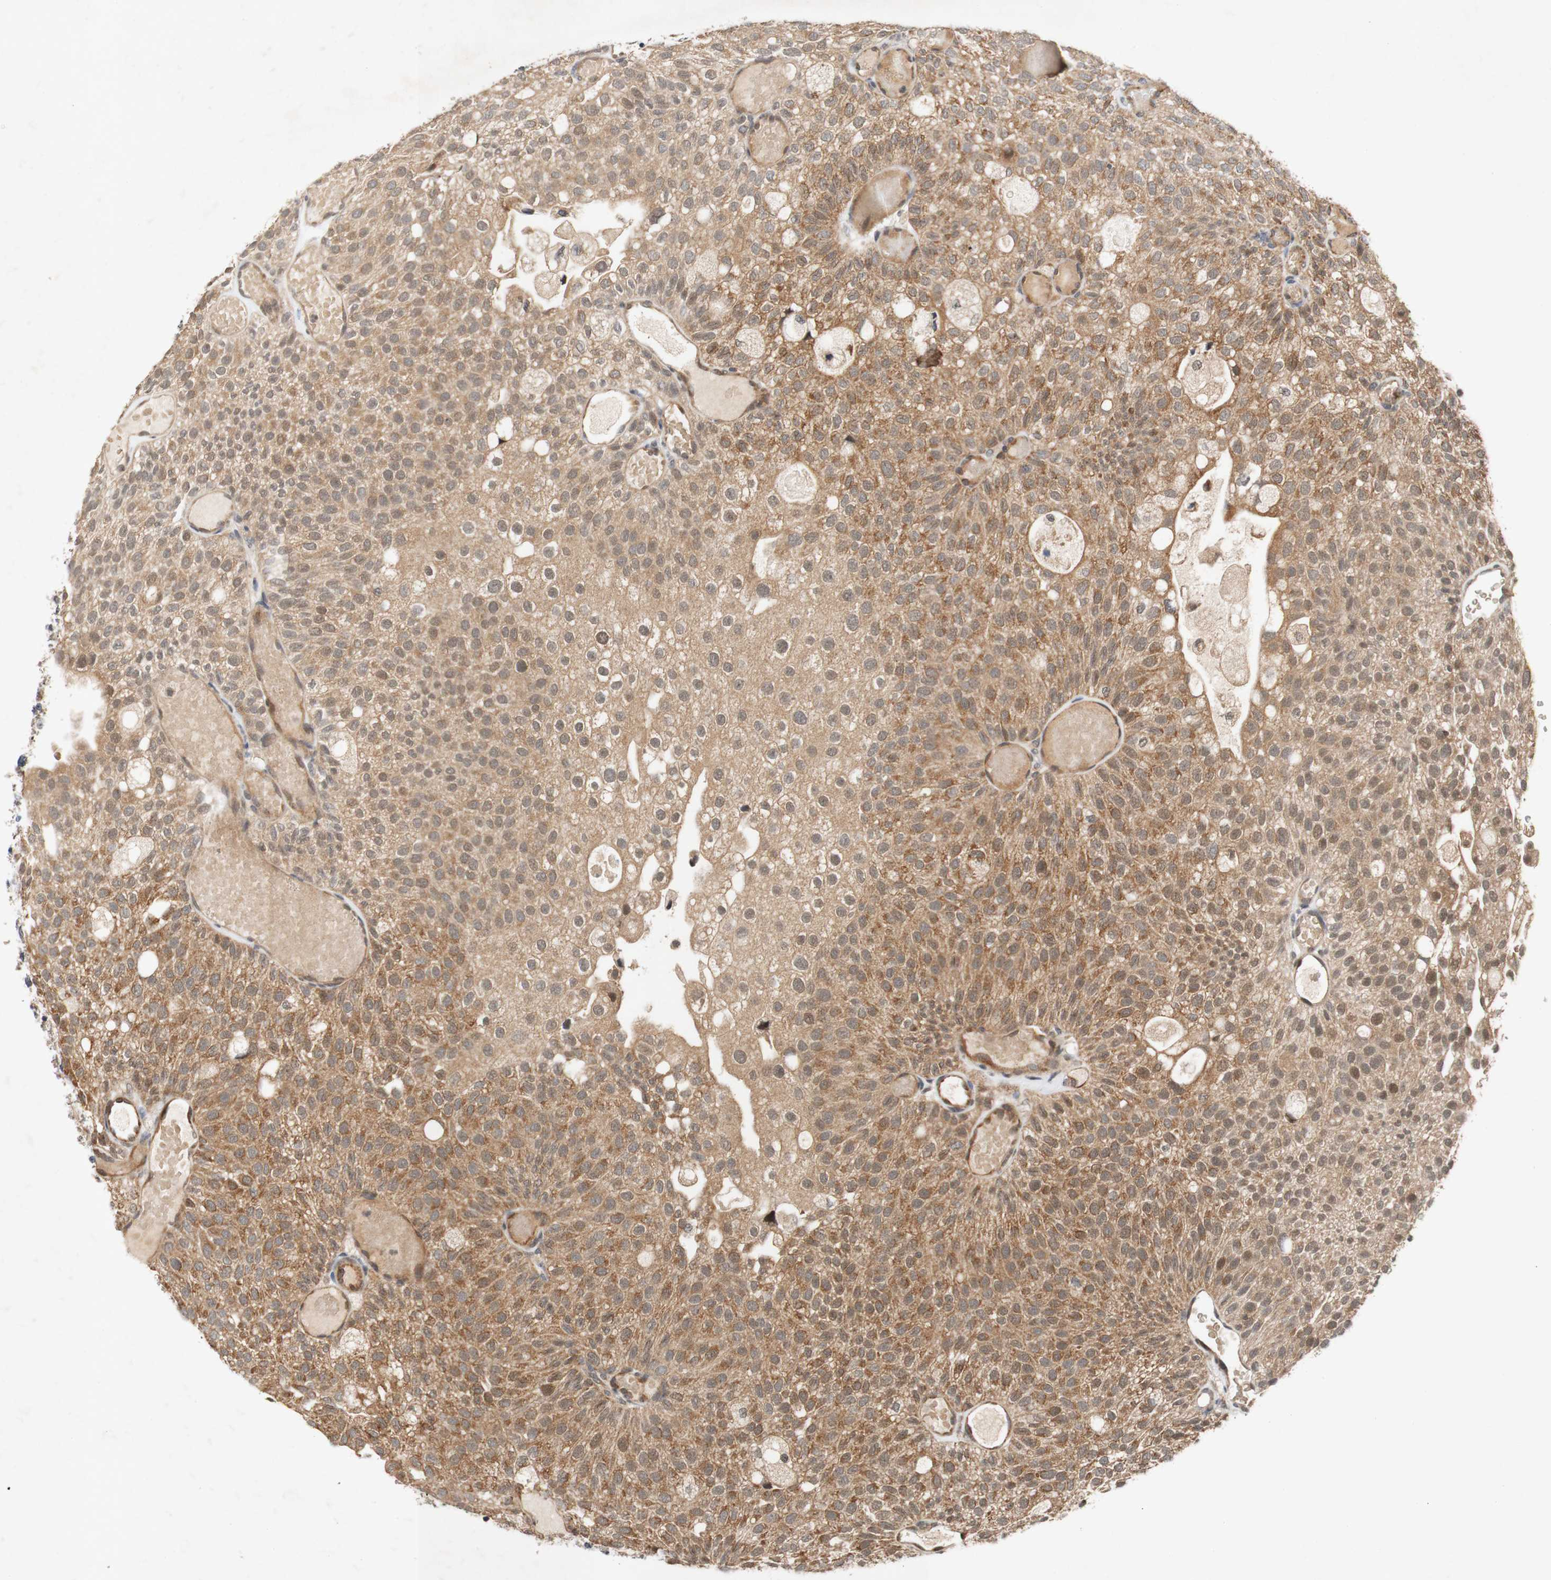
{"staining": {"intensity": "moderate", "quantity": ">75%", "location": "cytoplasmic/membranous"}, "tissue": "urothelial cancer", "cell_type": "Tumor cells", "image_type": "cancer", "snomed": [{"axis": "morphology", "description": "Urothelial carcinoma, Low grade"}, {"axis": "topography", "description": "Urinary bladder"}], "caption": "A micrograph showing moderate cytoplasmic/membranous expression in about >75% of tumor cells in urothelial cancer, as visualized by brown immunohistochemical staining.", "gene": "PIN1", "patient": {"sex": "male", "age": 78}}